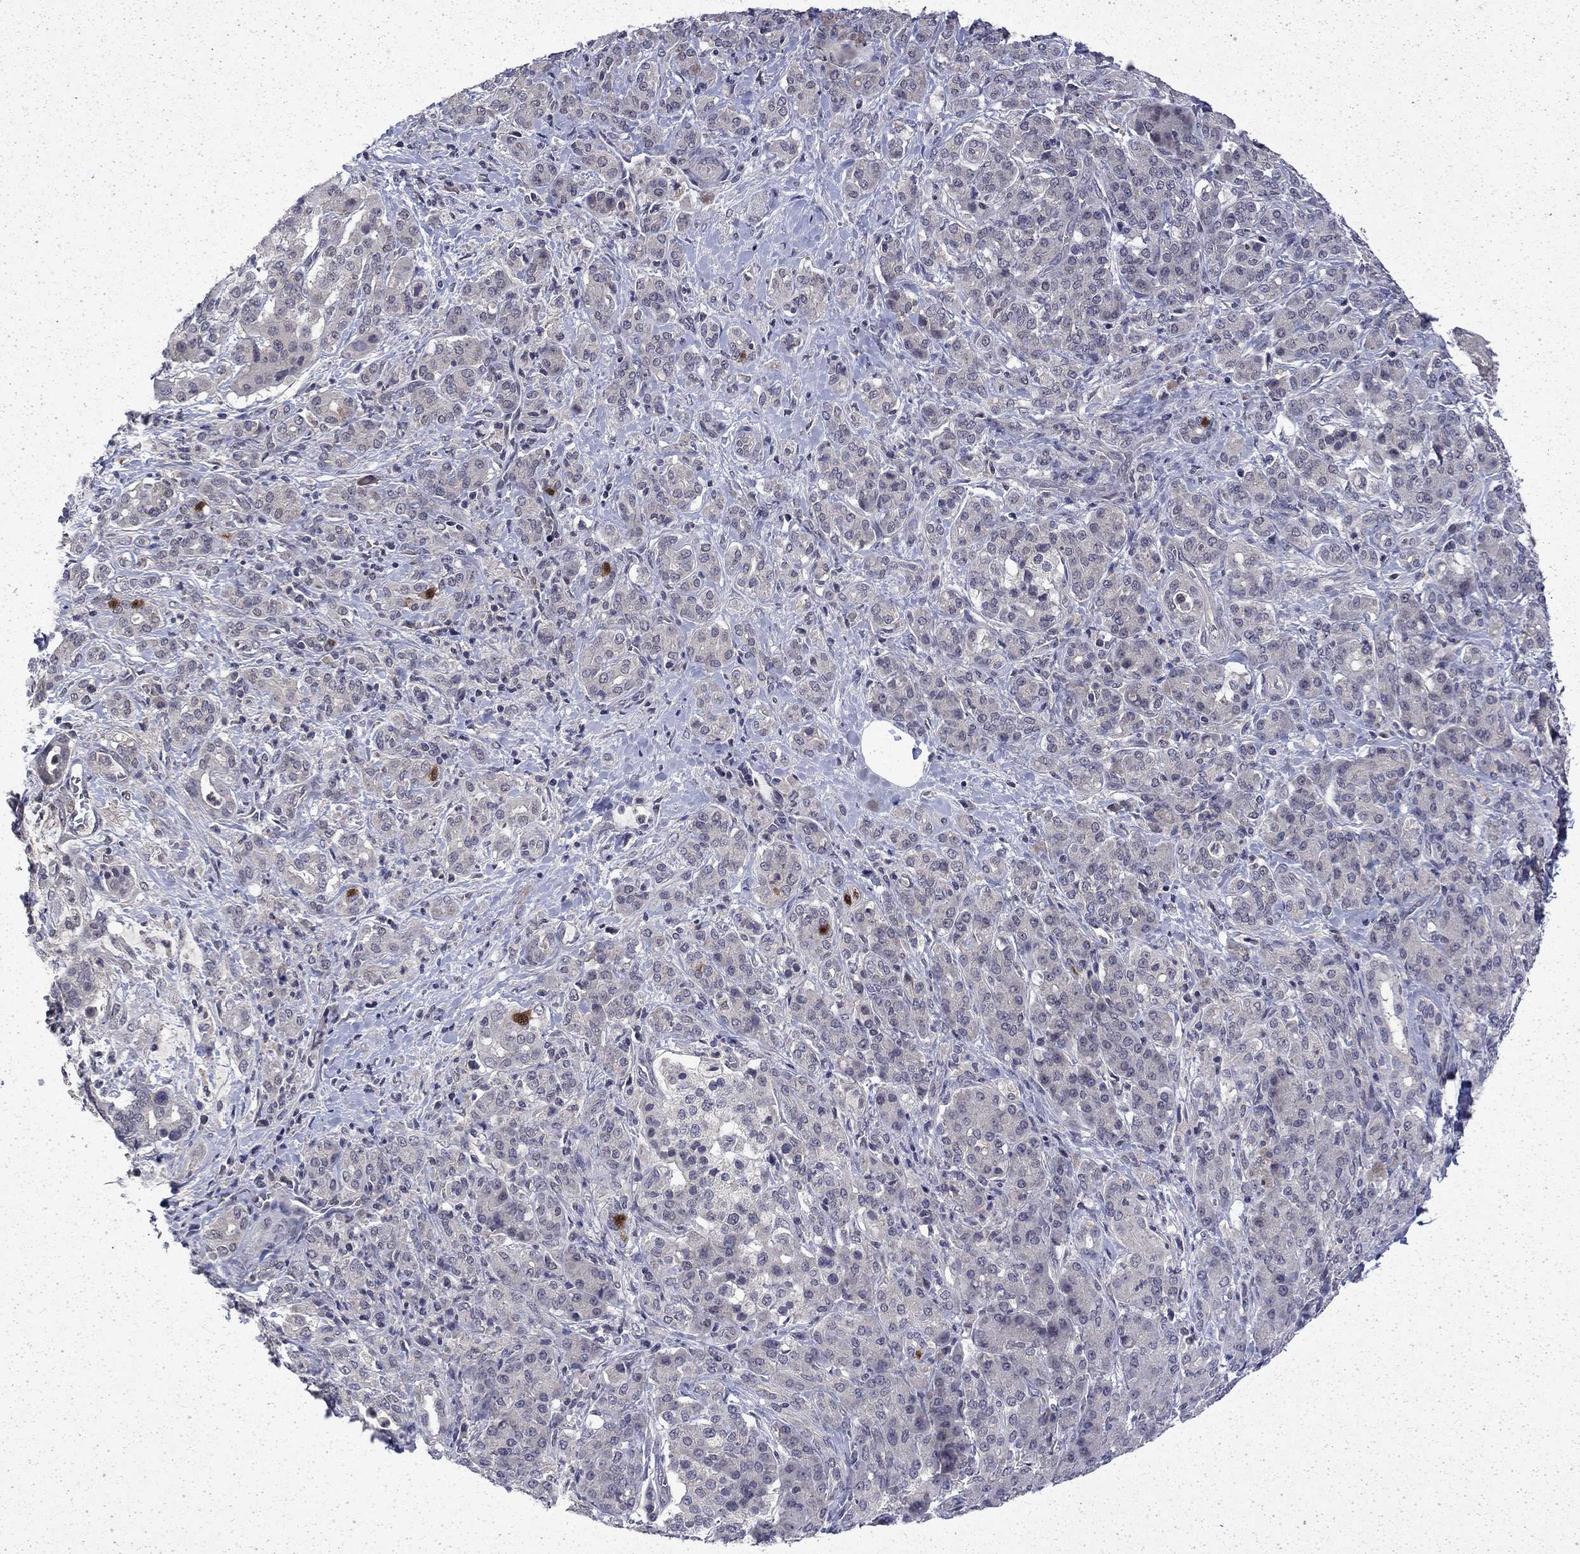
{"staining": {"intensity": "negative", "quantity": "none", "location": "none"}, "tissue": "pancreatic cancer", "cell_type": "Tumor cells", "image_type": "cancer", "snomed": [{"axis": "morphology", "description": "Normal tissue, NOS"}, {"axis": "morphology", "description": "Inflammation, NOS"}, {"axis": "morphology", "description": "Adenocarcinoma, NOS"}, {"axis": "topography", "description": "Pancreas"}], "caption": "Immunohistochemistry (IHC) image of human pancreatic cancer (adenocarcinoma) stained for a protein (brown), which reveals no staining in tumor cells.", "gene": "CHAT", "patient": {"sex": "male", "age": 57}}